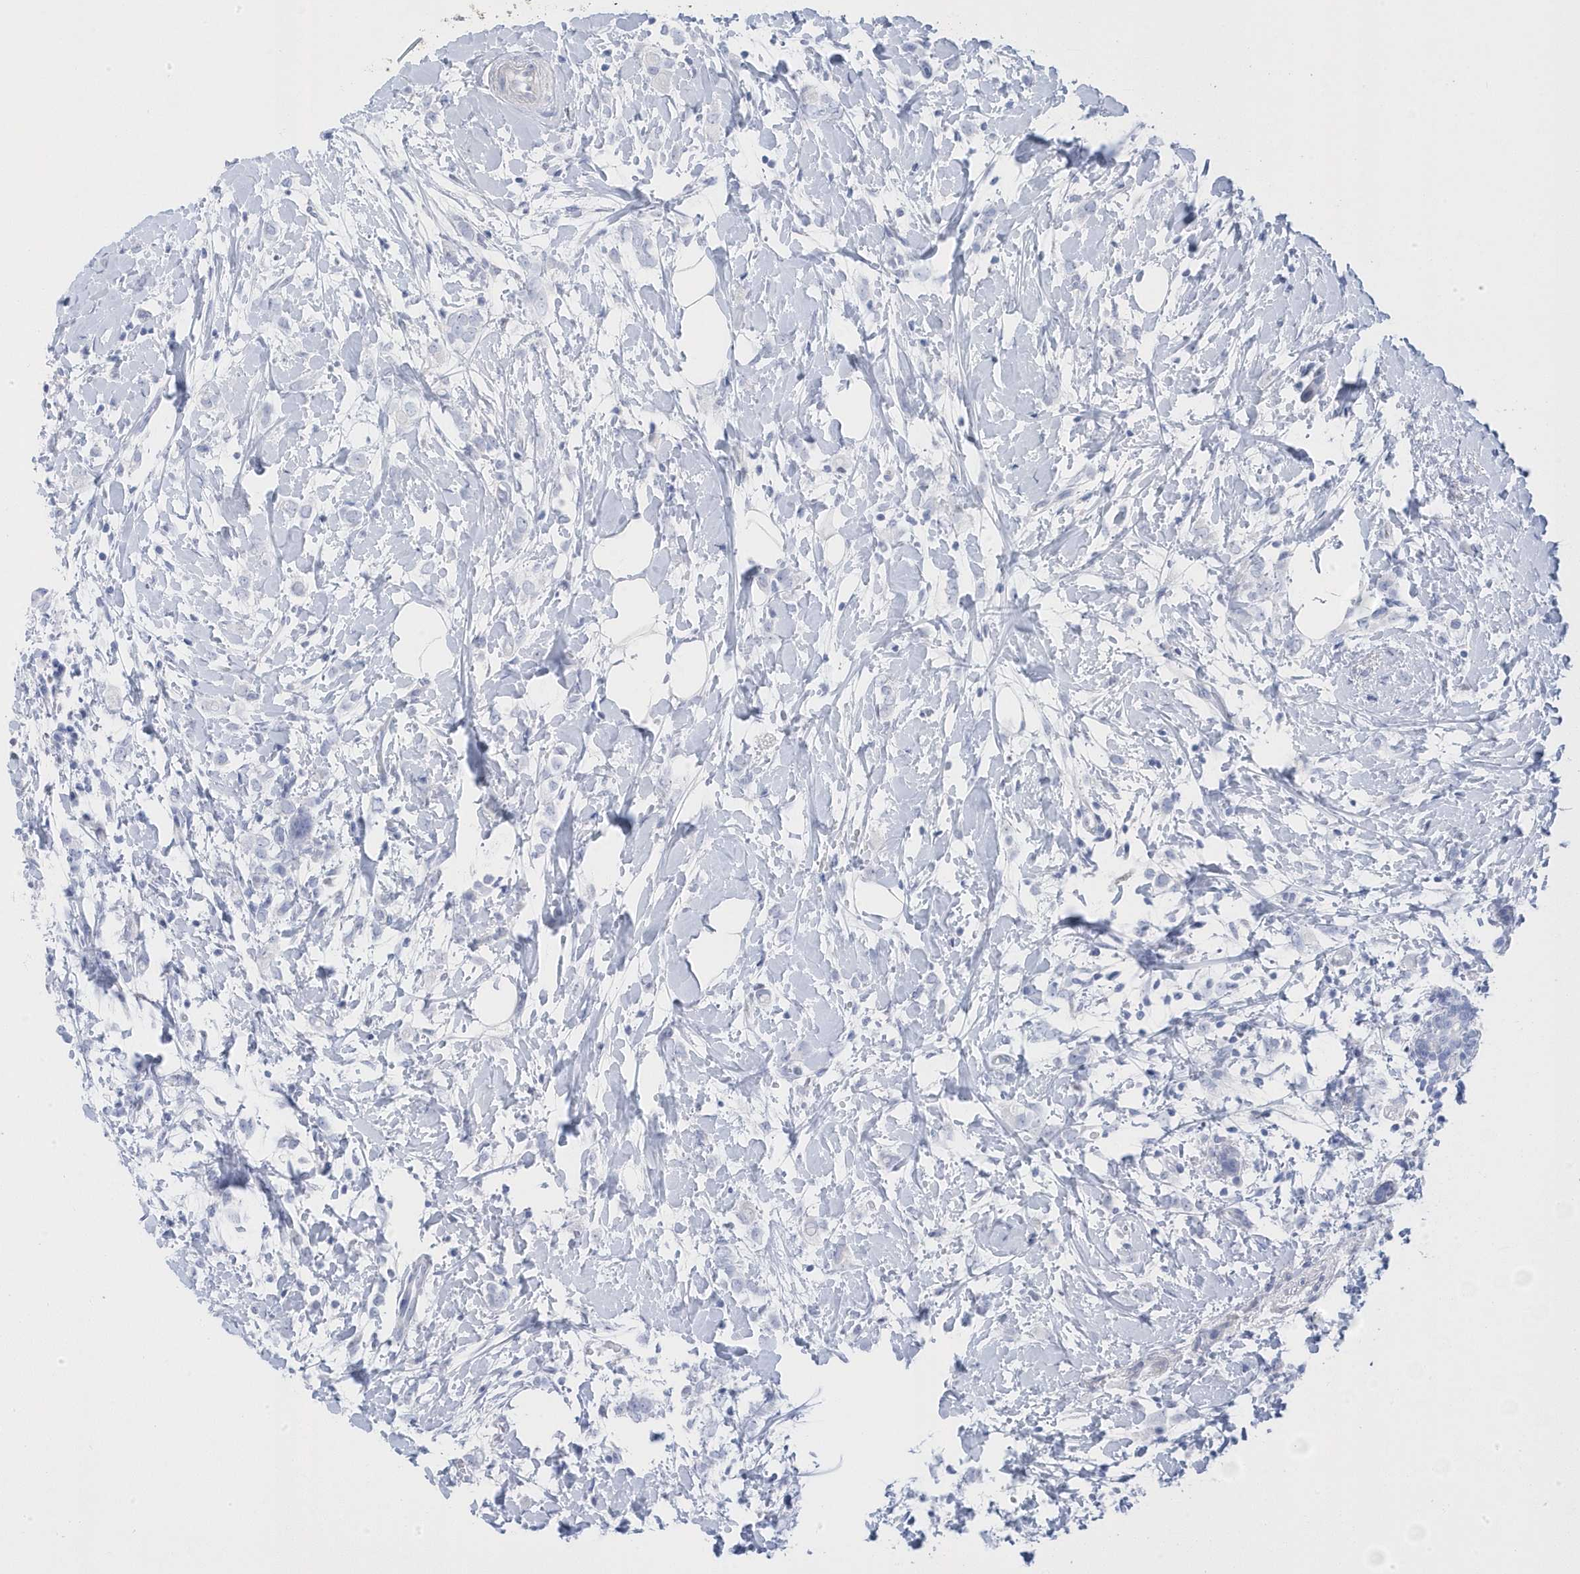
{"staining": {"intensity": "negative", "quantity": "none", "location": "none"}, "tissue": "breast cancer", "cell_type": "Tumor cells", "image_type": "cancer", "snomed": [{"axis": "morphology", "description": "Normal tissue, NOS"}, {"axis": "morphology", "description": "Lobular carcinoma"}, {"axis": "topography", "description": "Breast"}], "caption": "Tumor cells are negative for protein expression in human lobular carcinoma (breast).", "gene": "GTPBP6", "patient": {"sex": "female", "age": 47}}